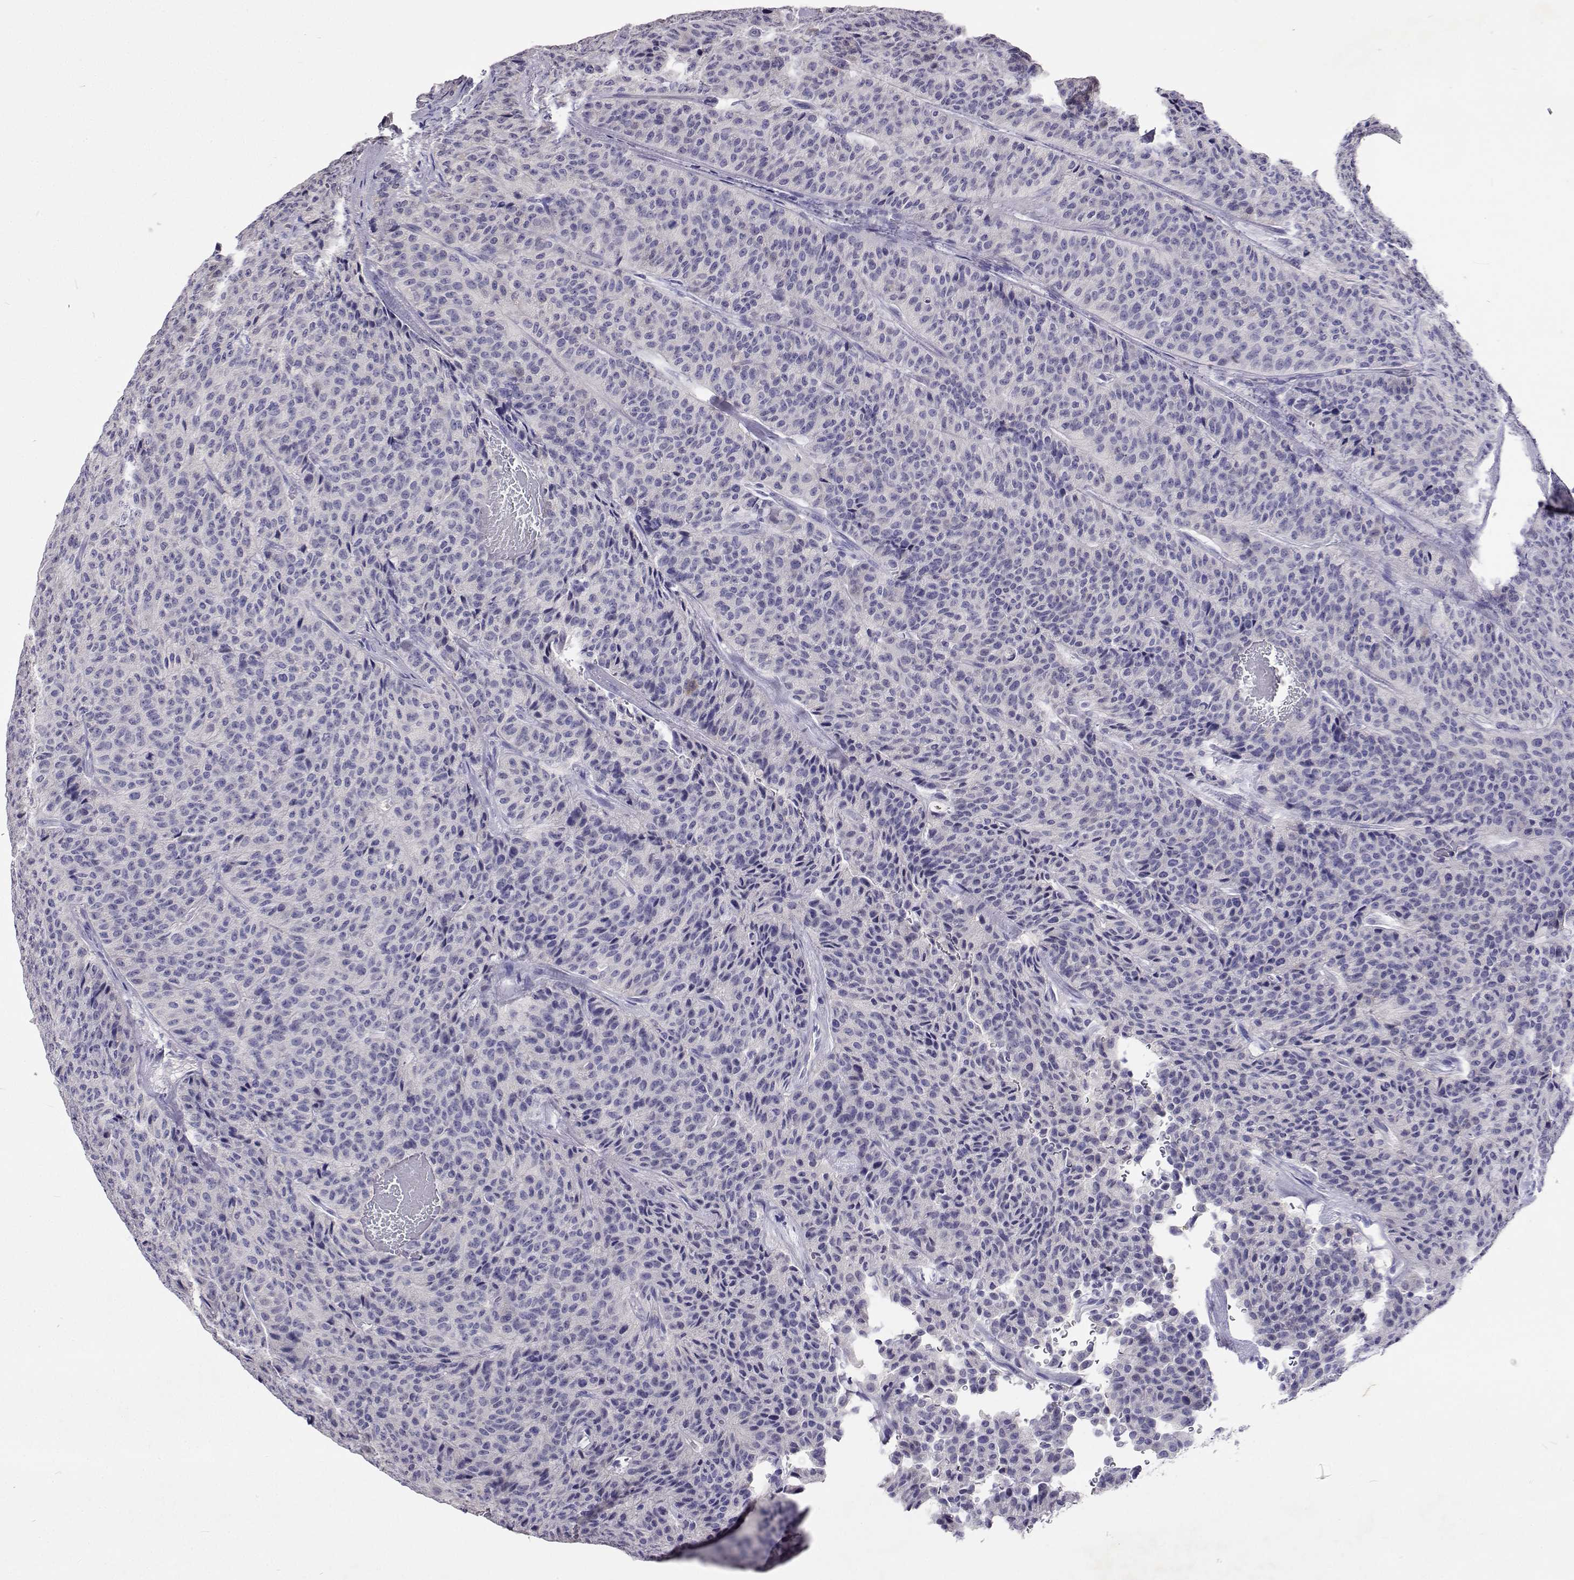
{"staining": {"intensity": "negative", "quantity": "none", "location": "none"}, "tissue": "carcinoid", "cell_type": "Tumor cells", "image_type": "cancer", "snomed": [{"axis": "morphology", "description": "Carcinoid, malignant, NOS"}, {"axis": "topography", "description": "Lung"}], "caption": "DAB (3,3'-diaminobenzidine) immunohistochemical staining of human carcinoid reveals no significant positivity in tumor cells.", "gene": "CFAP44", "patient": {"sex": "male", "age": 71}}